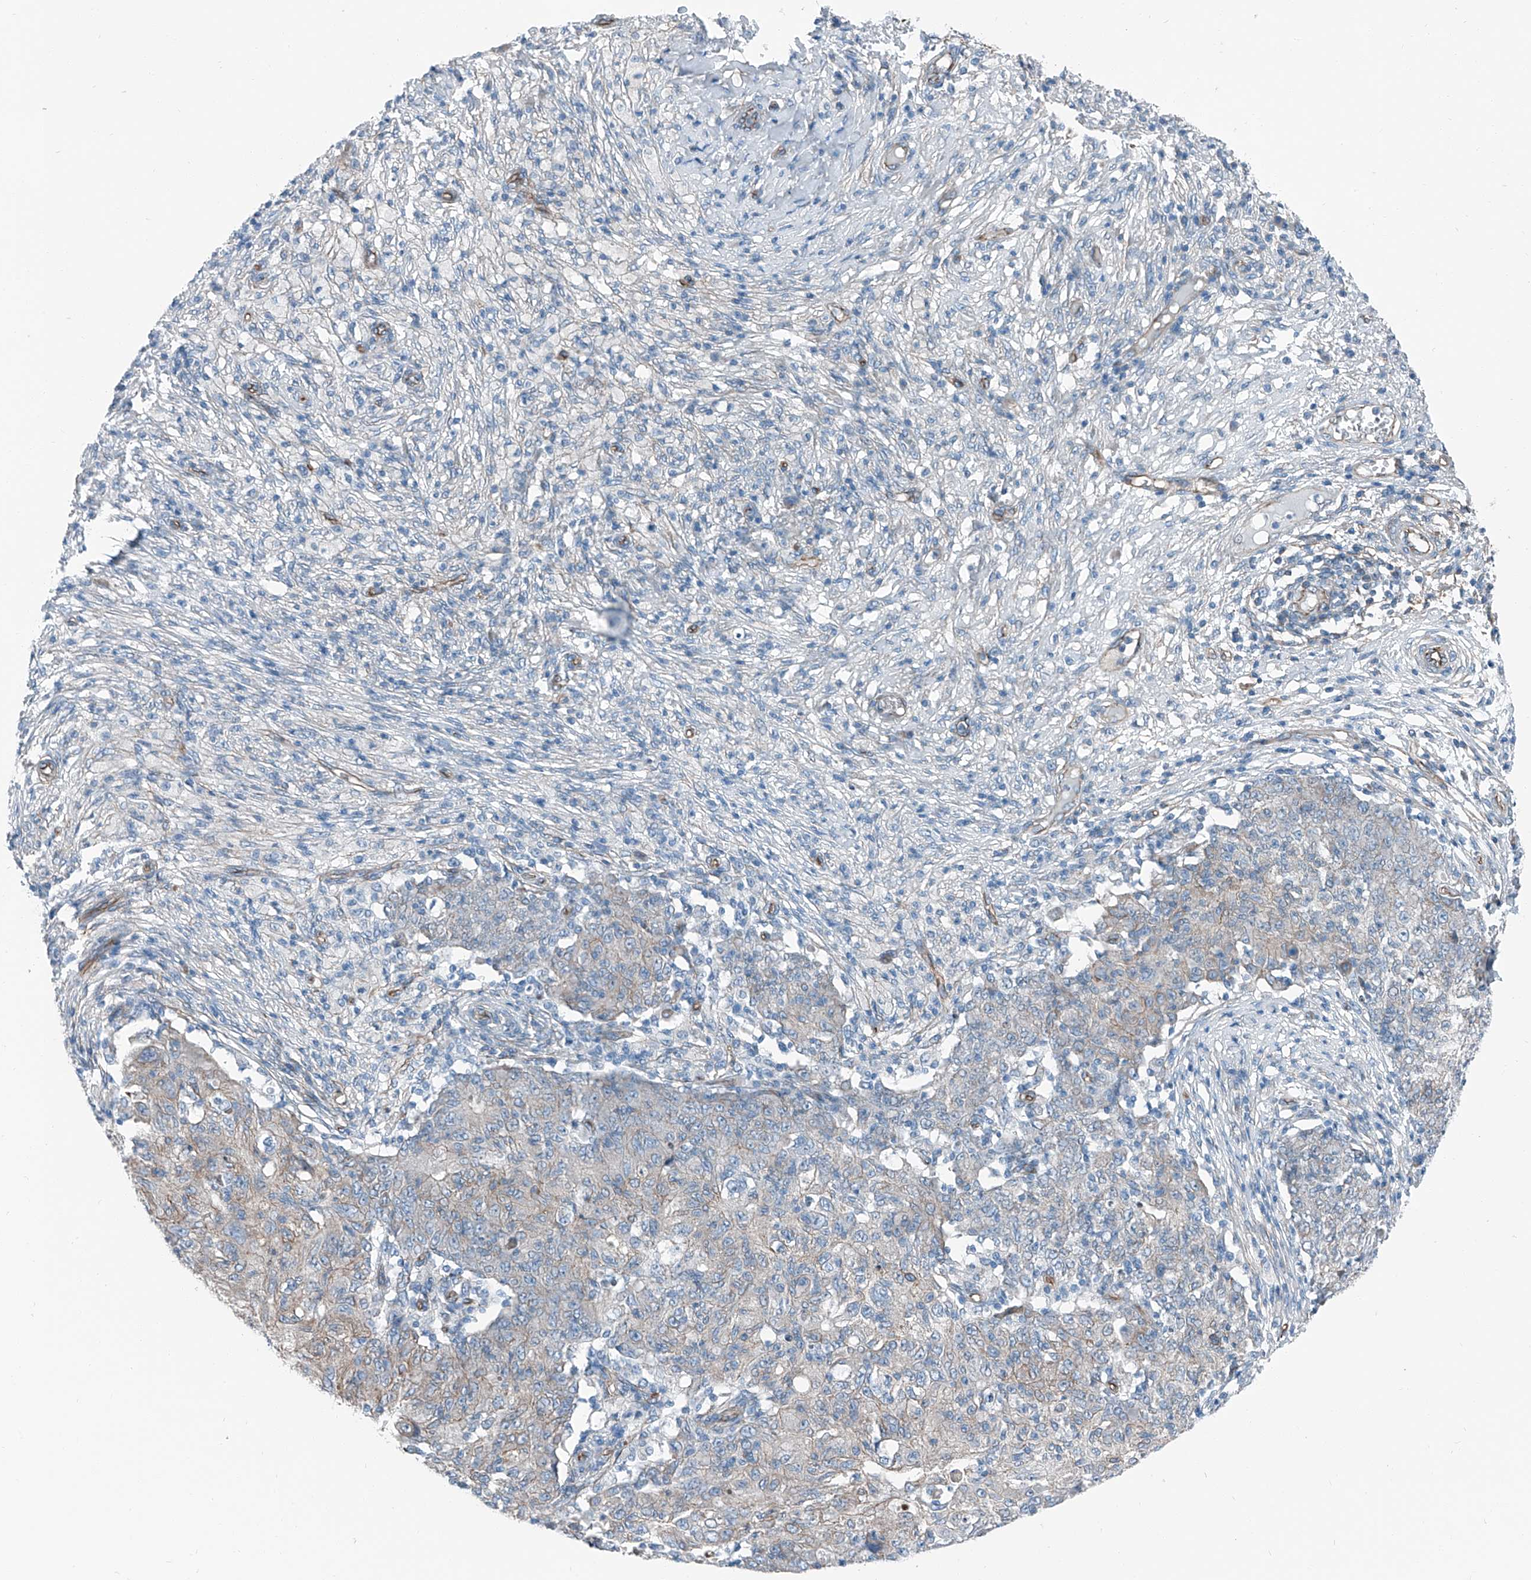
{"staining": {"intensity": "negative", "quantity": "none", "location": "none"}, "tissue": "ovarian cancer", "cell_type": "Tumor cells", "image_type": "cancer", "snomed": [{"axis": "morphology", "description": "Carcinoma, endometroid"}, {"axis": "topography", "description": "Ovary"}], "caption": "Protein analysis of ovarian endometroid carcinoma shows no significant staining in tumor cells.", "gene": "THEMIS2", "patient": {"sex": "female", "age": 42}}